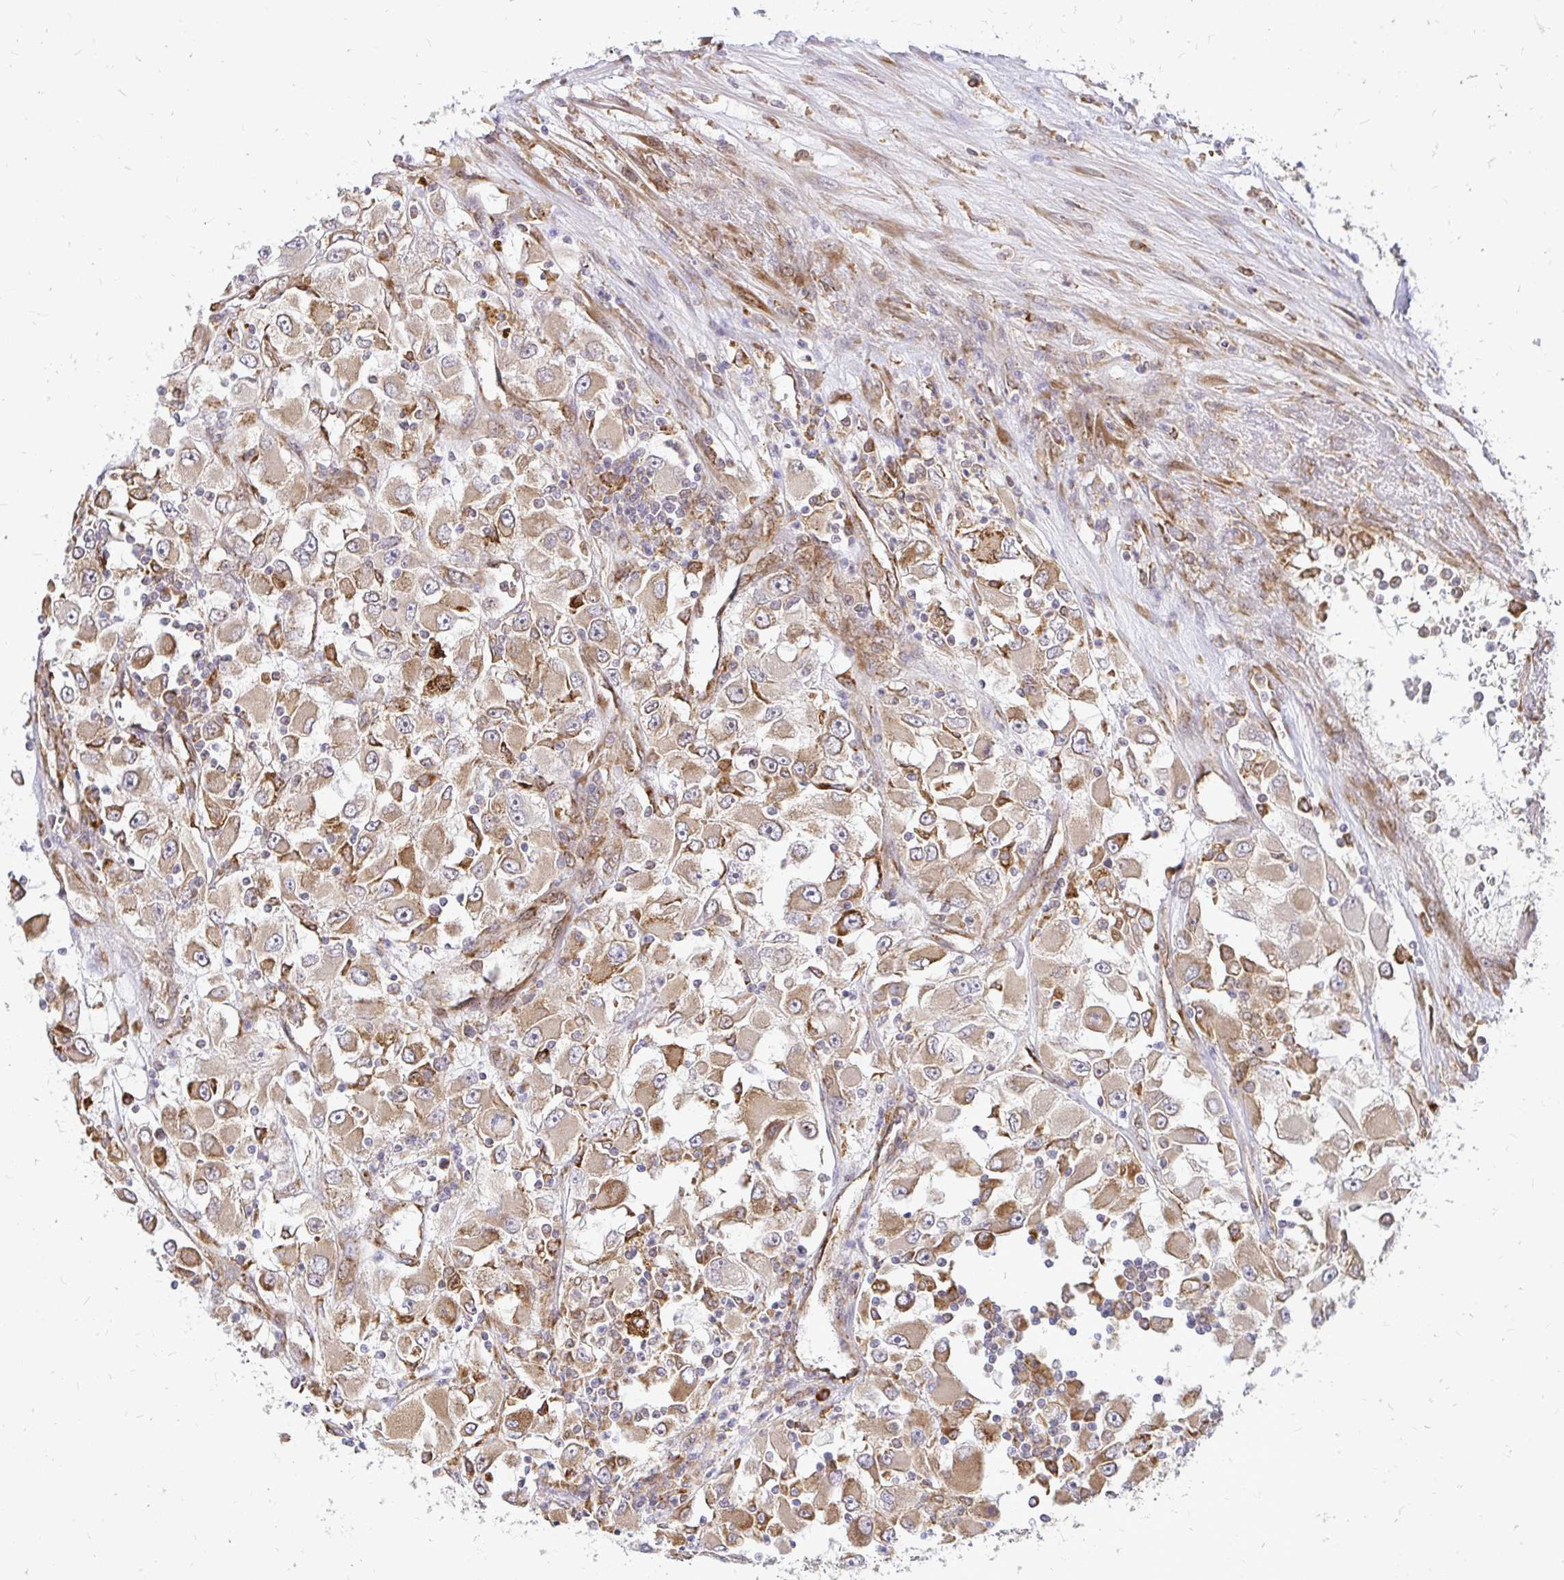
{"staining": {"intensity": "moderate", "quantity": ">75%", "location": "cytoplasmic/membranous"}, "tissue": "renal cancer", "cell_type": "Tumor cells", "image_type": "cancer", "snomed": [{"axis": "morphology", "description": "Adenocarcinoma, NOS"}, {"axis": "topography", "description": "Kidney"}], "caption": "This is a histology image of immunohistochemistry staining of renal adenocarcinoma, which shows moderate expression in the cytoplasmic/membranous of tumor cells.", "gene": "NAALAD2", "patient": {"sex": "female", "age": 52}}